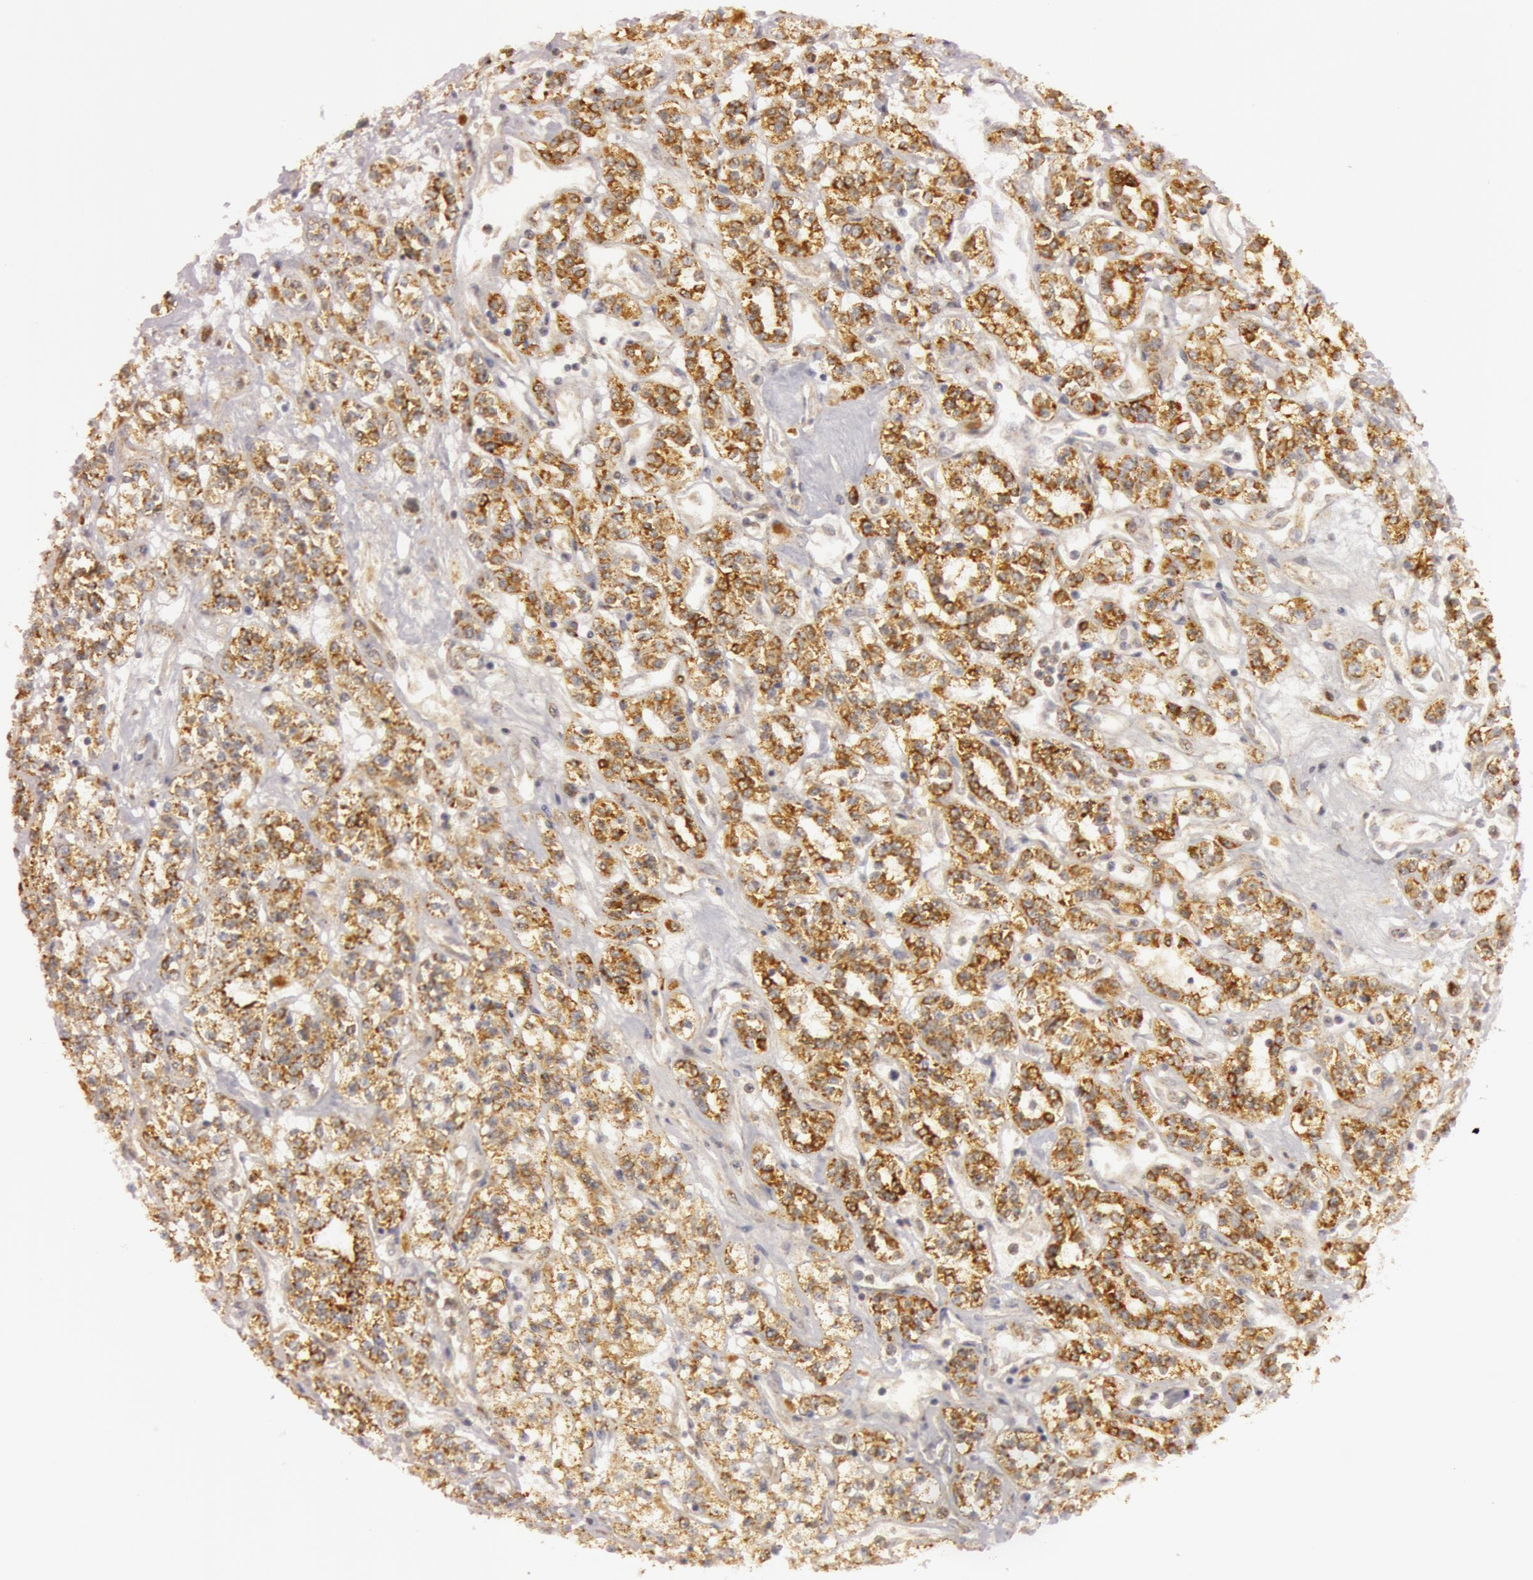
{"staining": {"intensity": "strong", "quantity": ">75%", "location": "cytoplasmic/membranous"}, "tissue": "renal cancer", "cell_type": "Tumor cells", "image_type": "cancer", "snomed": [{"axis": "morphology", "description": "Adenocarcinoma, NOS"}, {"axis": "topography", "description": "Kidney"}], "caption": "Adenocarcinoma (renal) was stained to show a protein in brown. There is high levels of strong cytoplasmic/membranous expression in about >75% of tumor cells.", "gene": "C7", "patient": {"sex": "female", "age": 76}}